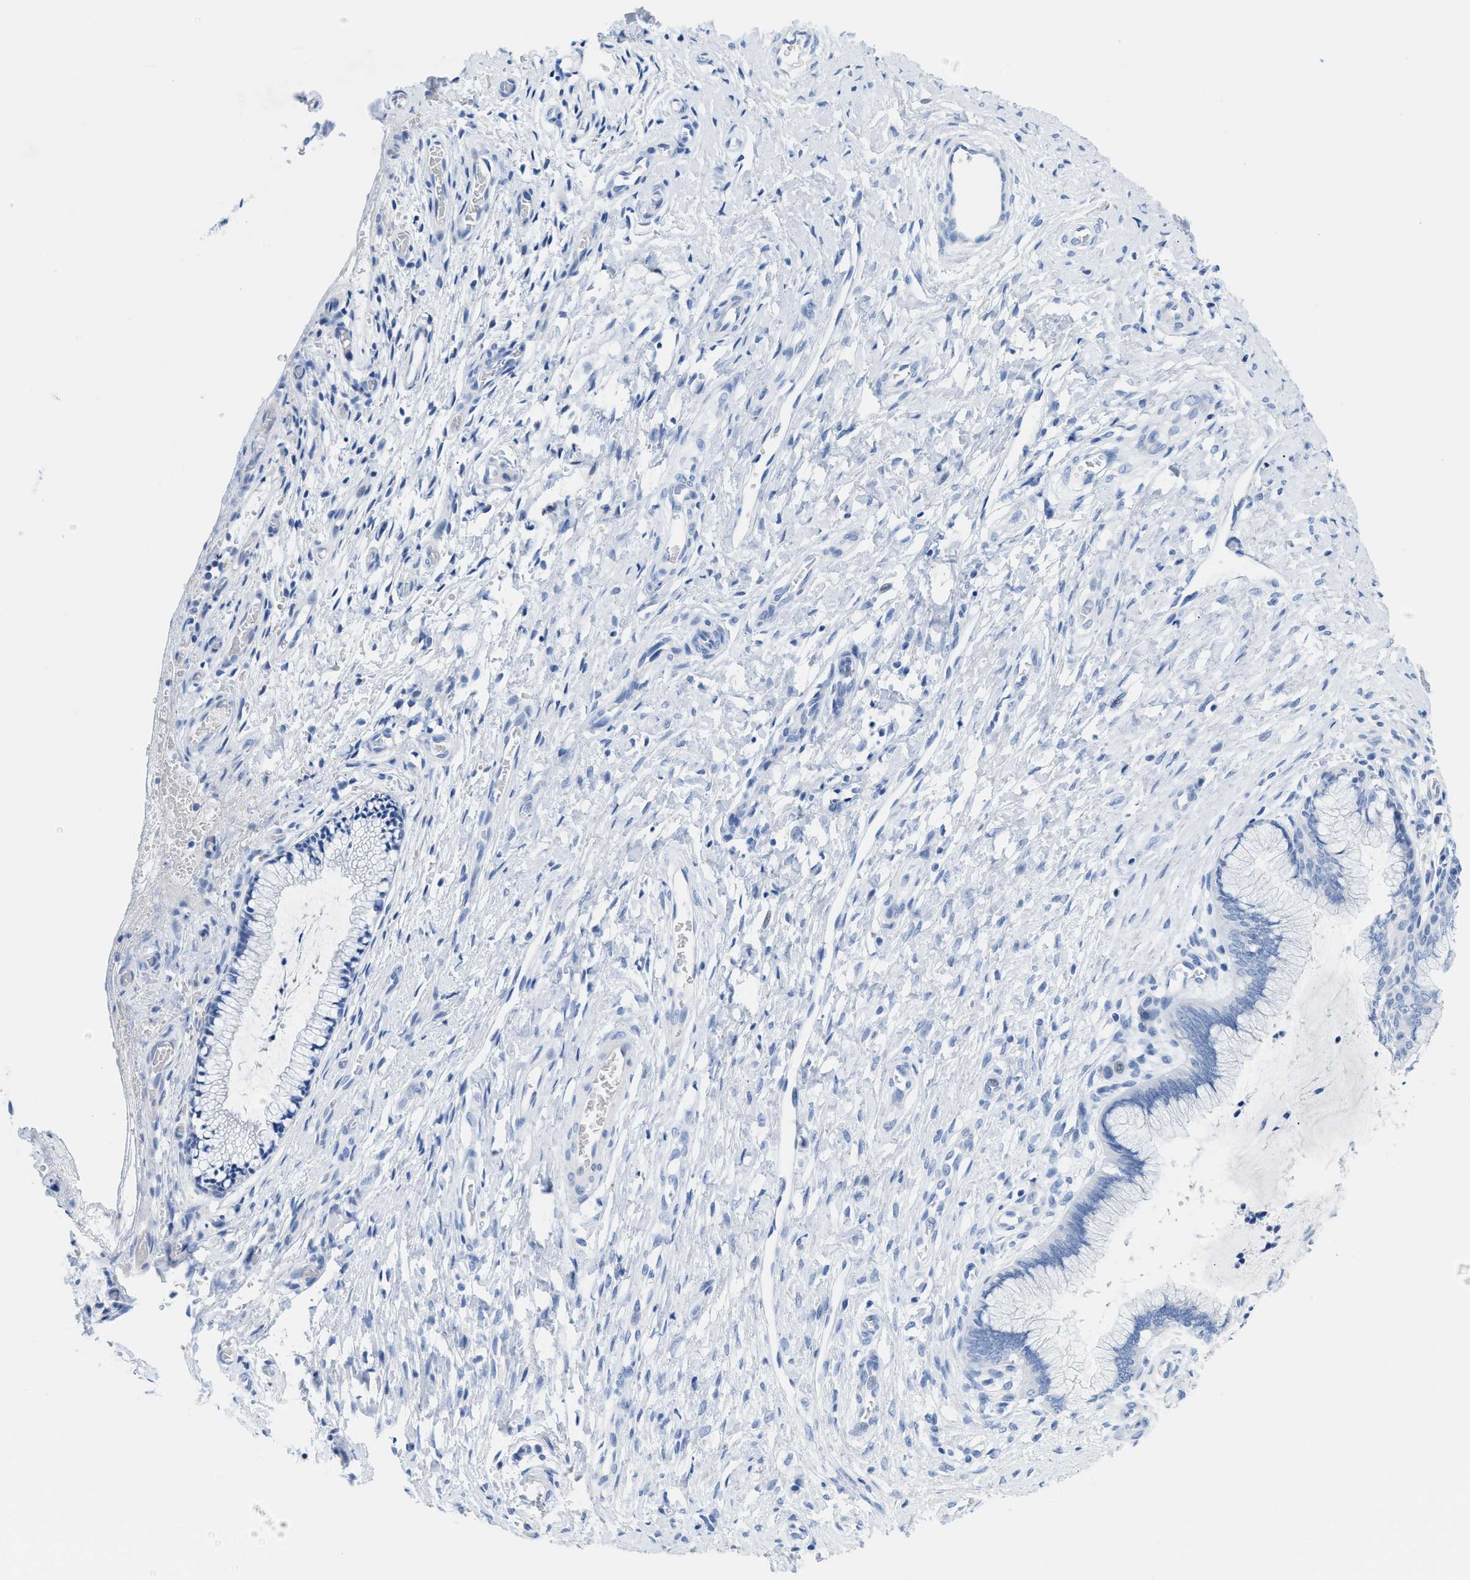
{"staining": {"intensity": "negative", "quantity": "none", "location": "none"}, "tissue": "cervix", "cell_type": "Glandular cells", "image_type": "normal", "snomed": [{"axis": "morphology", "description": "Normal tissue, NOS"}, {"axis": "topography", "description": "Cervix"}], "caption": "Immunohistochemical staining of unremarkable cervix demonstrates no significant expression in glandular cells.", "gene": "ANKFN1", "patient": {"sex": "female", "age": 55}}